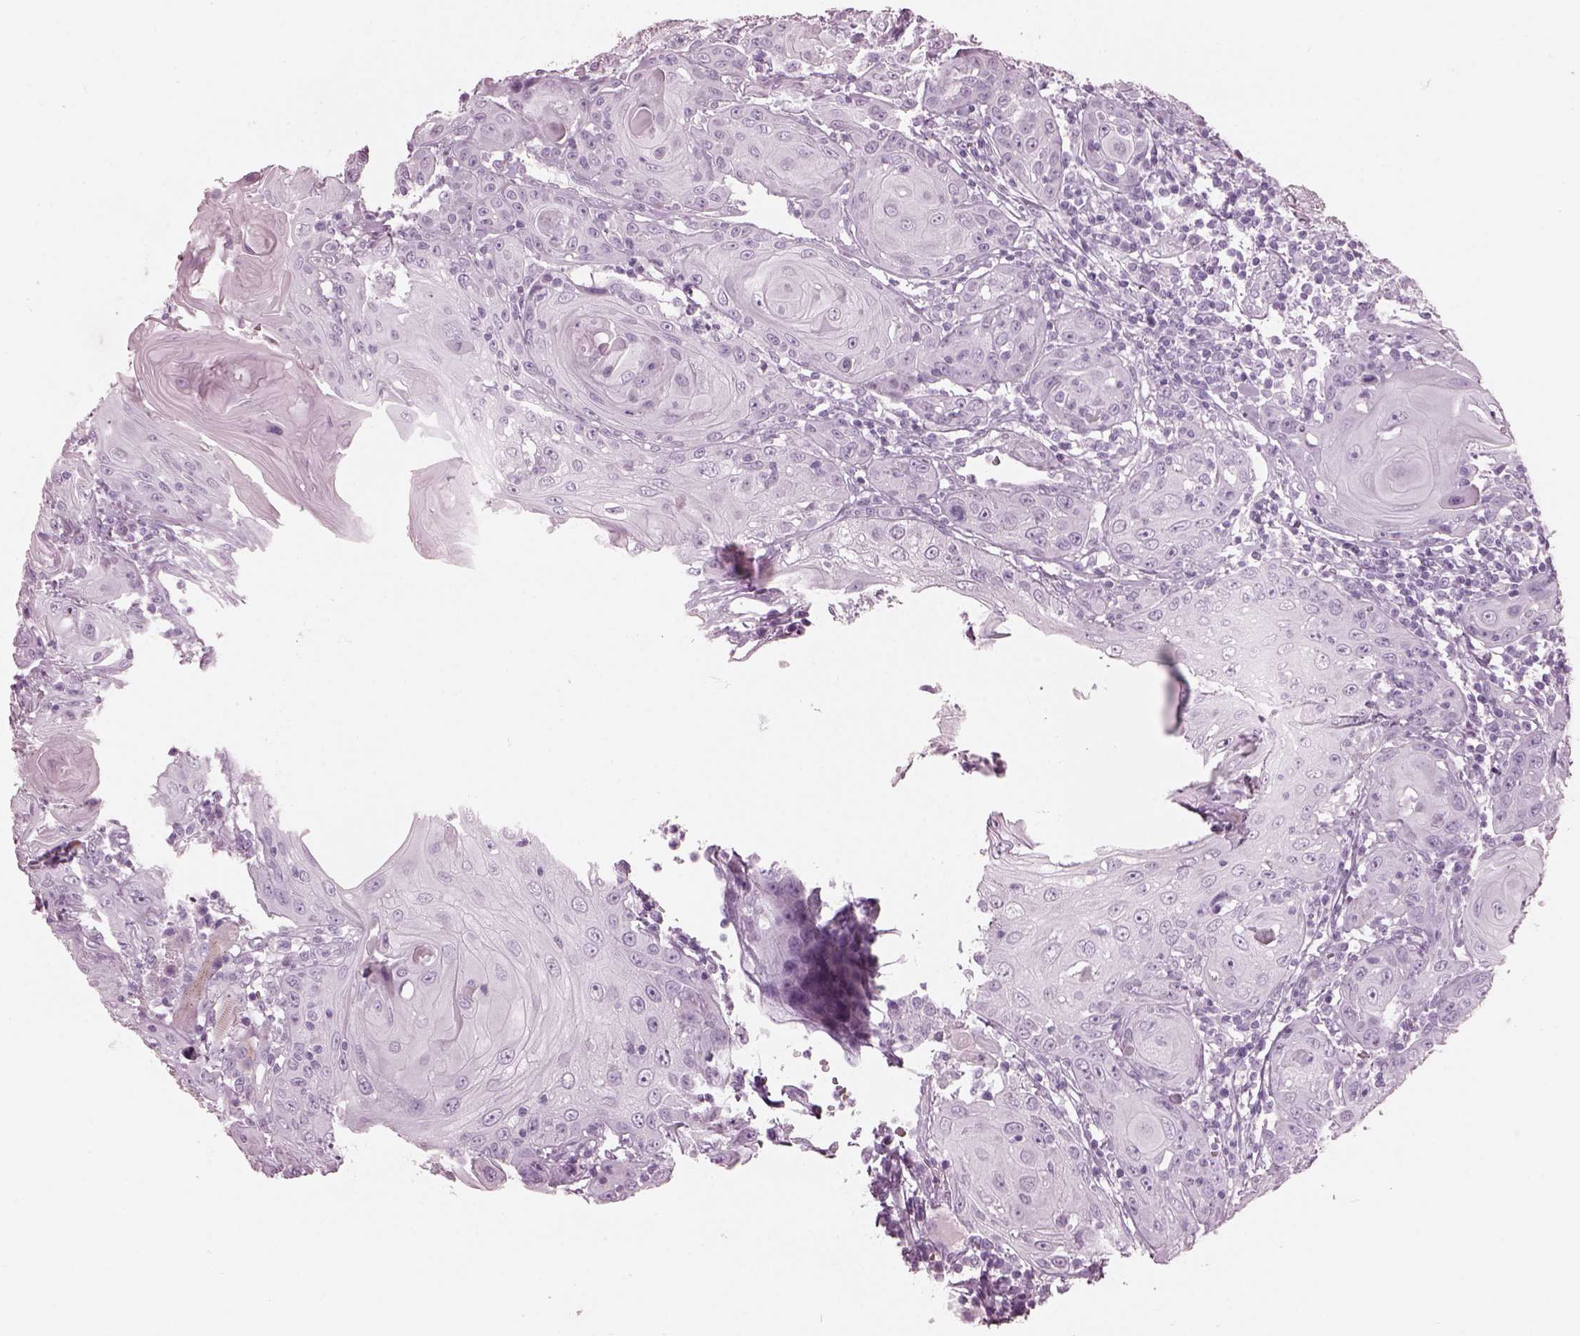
{"staining": {"intensity": "negative", "quantity": "none", "location": "none"}, "tissue": "head and neck cancer", "cell_type": "Tumor cells", "image_type": "cancer", "snomed": [{"axis": "morphology", "description": "Squamous cell carcinoma, NOS"}, {"axis": "topography", "description": "Head-Neck"}], "caption": "An immunohistochemistry photomicrograph of squamous cell carcinoma (head and neck) is shown. There is no staining in tumor cells of squamous cell carcinoma (head and neck). (DAB IHC, high magnification).", "gene": "HYDIN", "patient": {"sex": "female", "age": 80}}